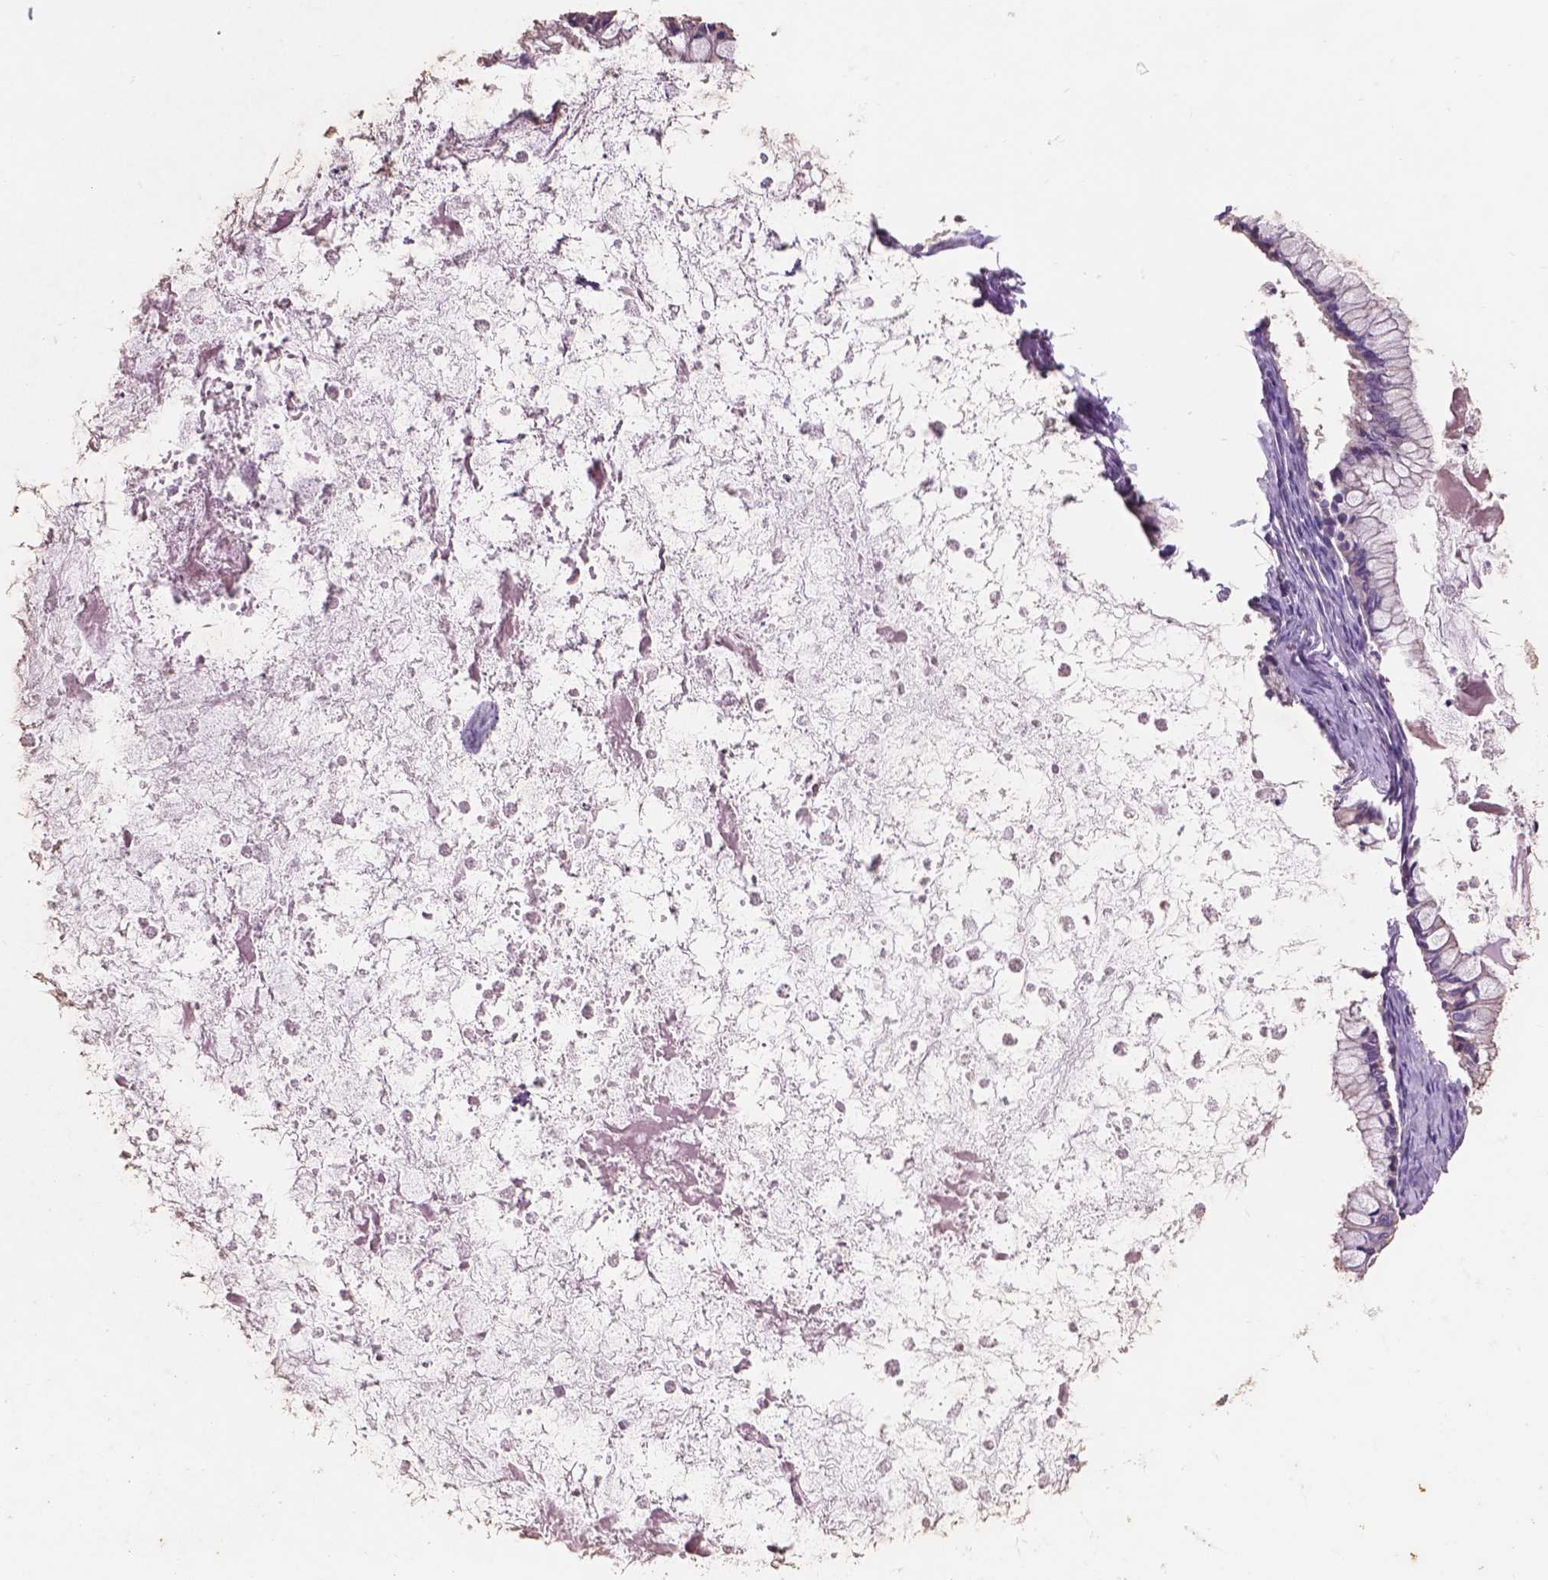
{"staining": {"intensity": "negative", "quantity": "none", "location": "none"}, "tissue": "ovarian cancer", "cell_type": "Tumor cells", "image_type": "cancer", "snomed": [{"axis": "morphology", "description": "Cystadenocarcinoma, mucinous, NOS"}, {"axis": "topography", "description": "Ovary"}], "caption": "Human mucinous cystadenocarcinoma (ovarian) stained for a protein using IHC displays no positivity in tumor cells.", "gene": "GXYLT2", "patient": {"sex": "female", "age": 67}}